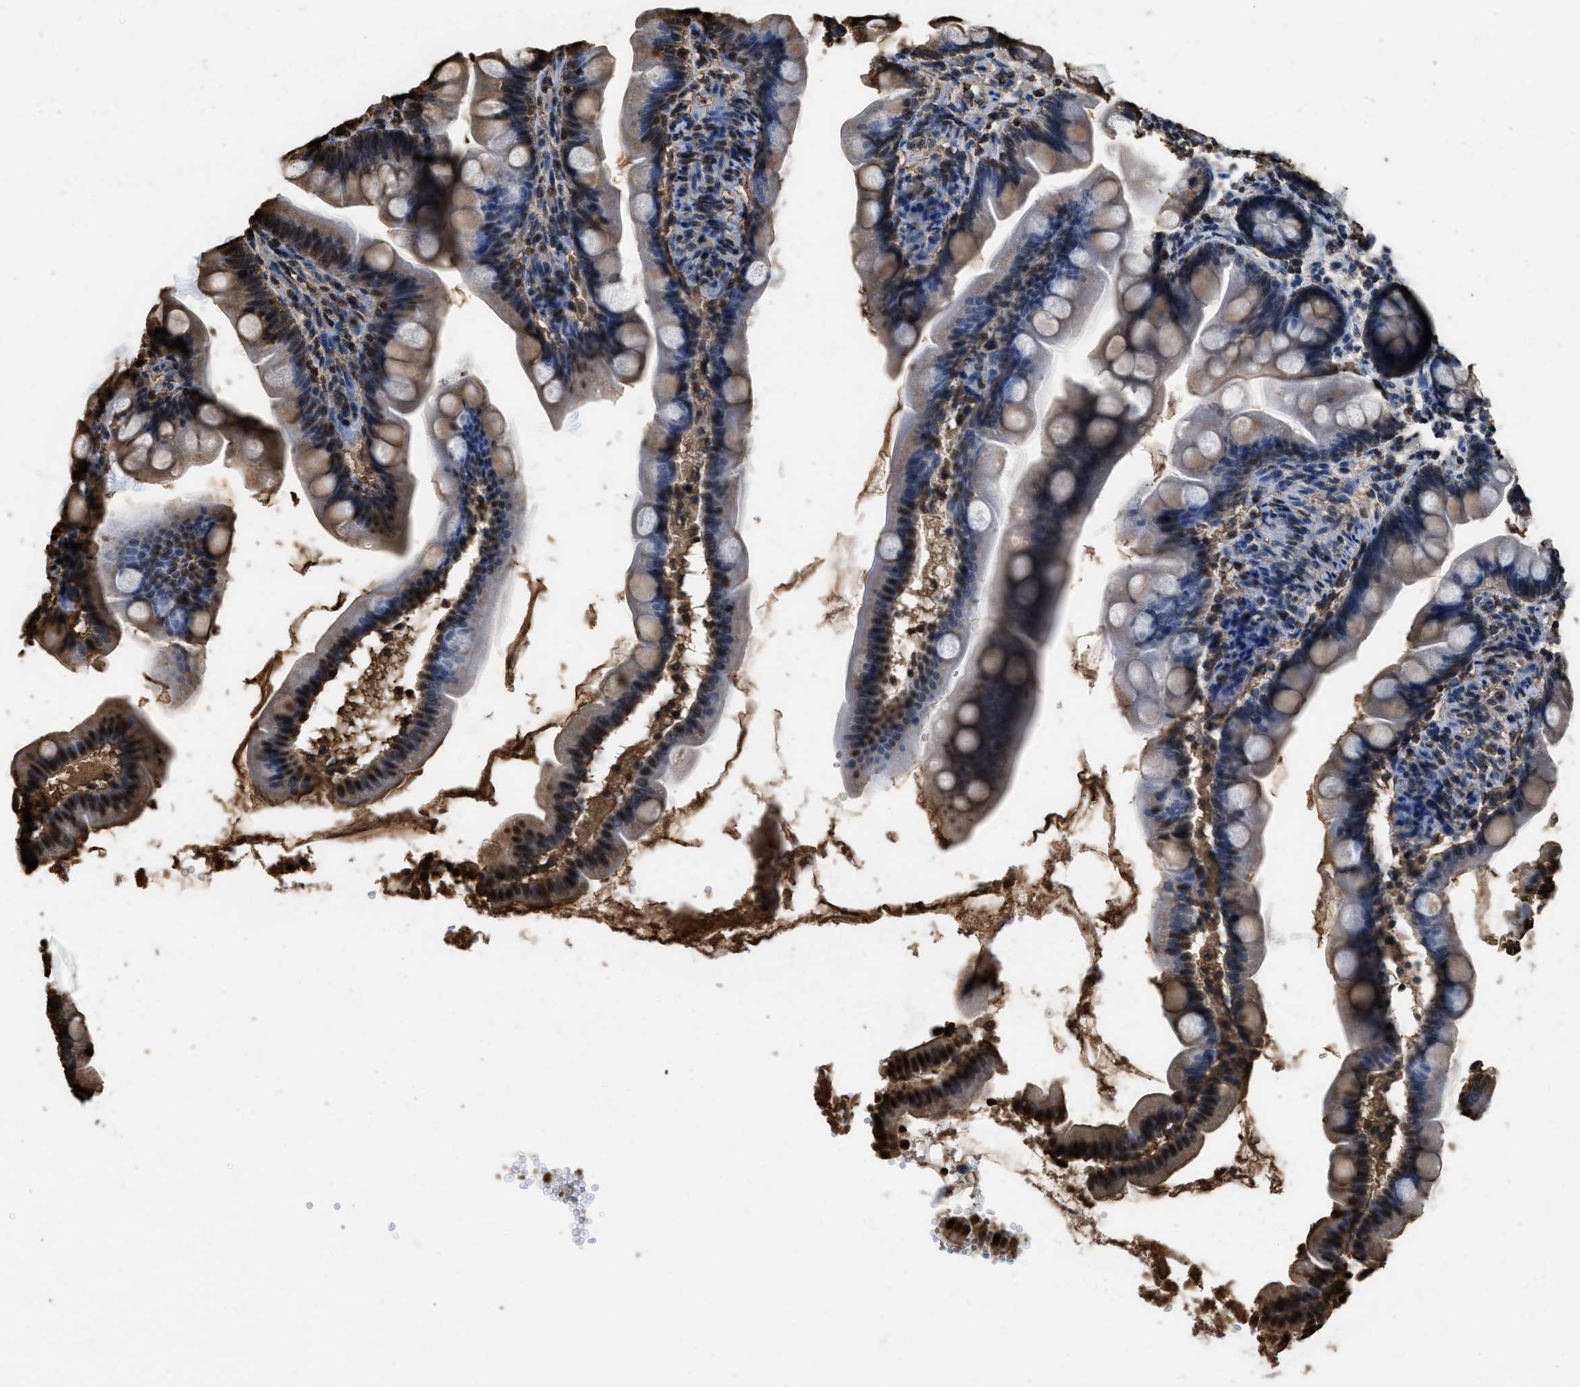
{"staining": {"intensity": "moderate", "quantity": "25%-75%", "location": "cytoplasmic/membranous,nuclear"}, "tissue": "small intestine", "cell_type": "Glandular cells", "image_type": "normal", "snomed": [{"axis": "morphology", "description": "Normal tissue, NOS"}, {"axis": "topography", "description": "Small intestine"}], "caption": "IHC histopathology image of unremarkable human small intestine stained for a protein (brown), which exhibits medium levels of moderate cytoplasmic/membranous,nuclear staining in about 25%-75% of glandular cells.", "gene": "GAPDH", "patient": {"sex": "female", "age": 56}}